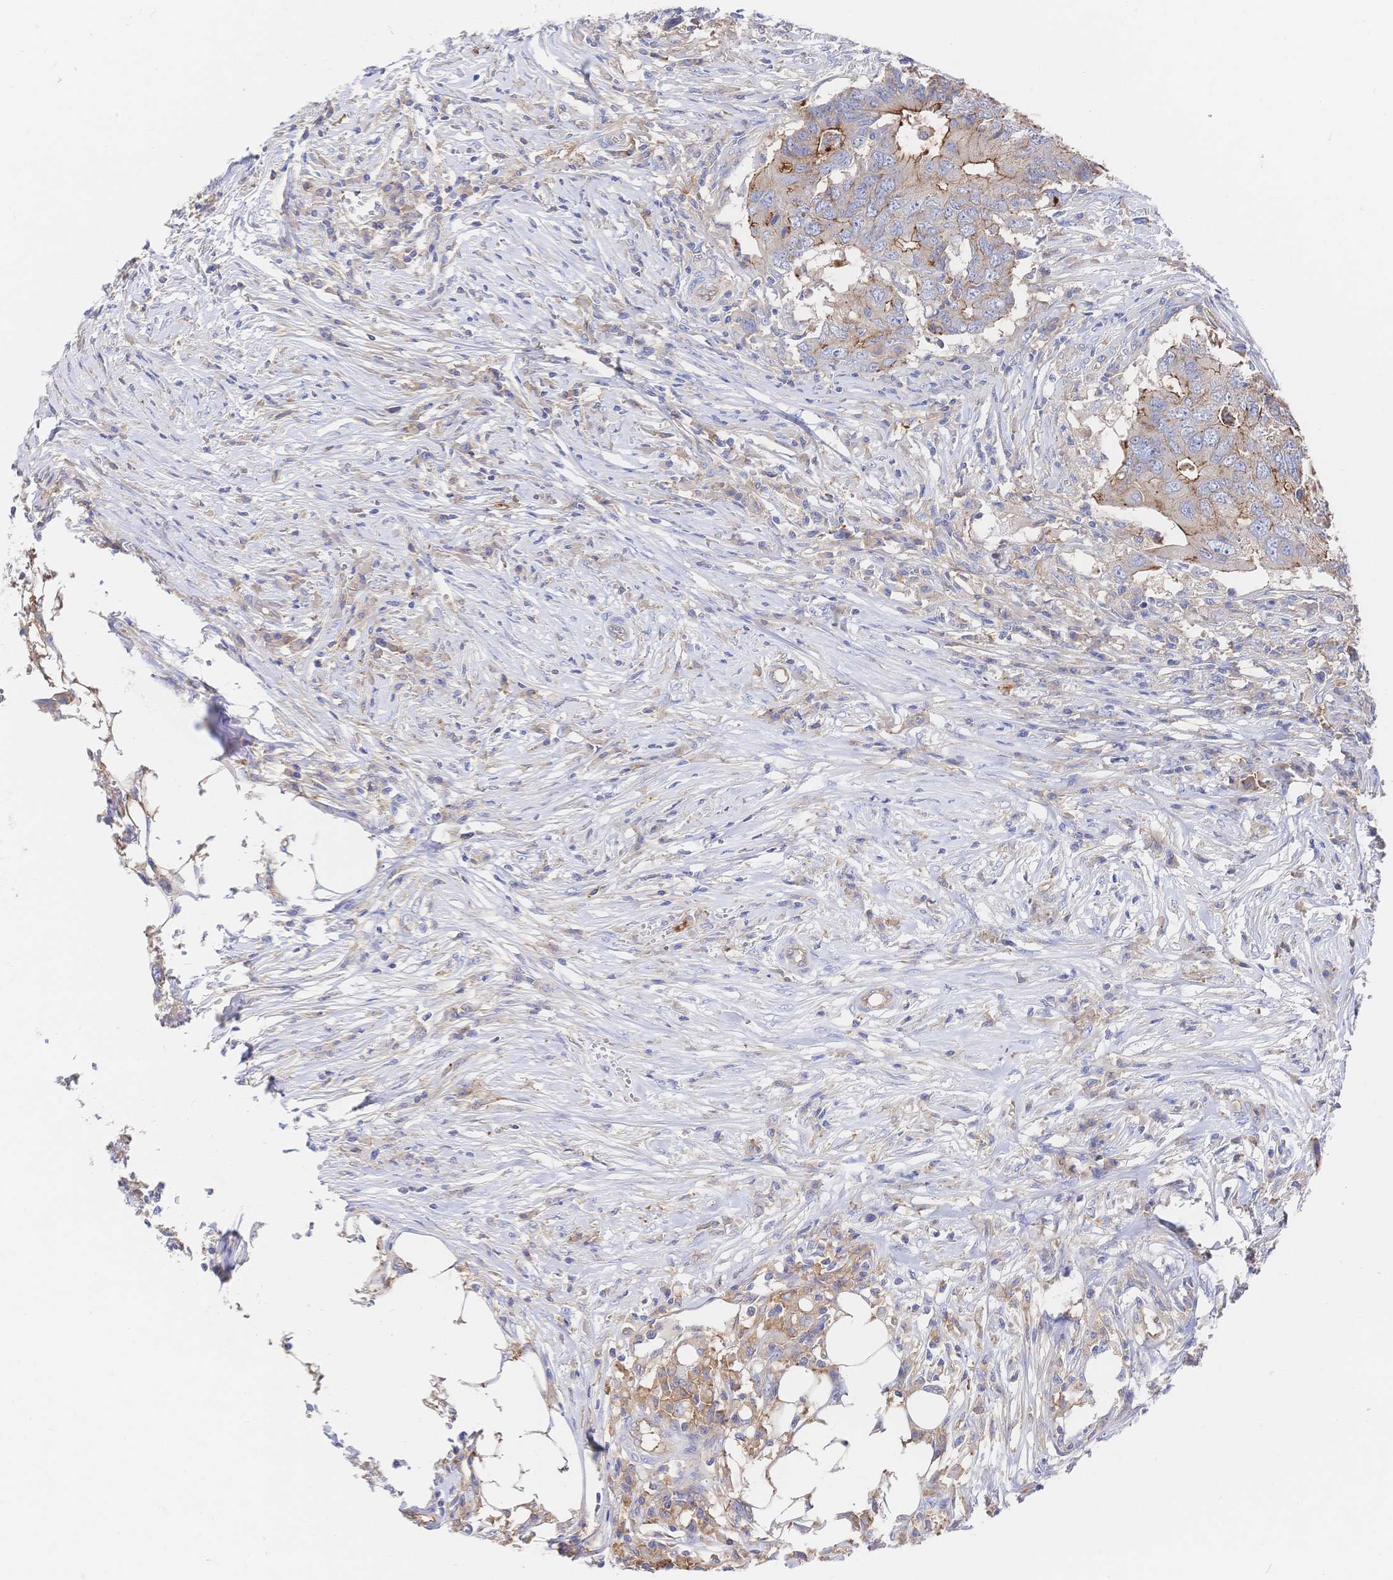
{"staining": {"intensity": "moderate", "quantity": "25%-75%", "location": "cytoplasmic/membranous"}, "tissue": "colorectal cancer", "cell_type": "Tumor cells", "image_type": "cancer", "snomed": [{"axis": "morphology", "description": "Adenocarcinoma, NOS"}, {"axis": "topography", "description": "Colon"}], "caption": "A histopathology image of colorectal cancer stained for a protein demonstrates moderate cytoplasmic/membranous brown staining in tumor cells.", "gene": "F11R", "patient": {"sex": "male", "age": 71}}